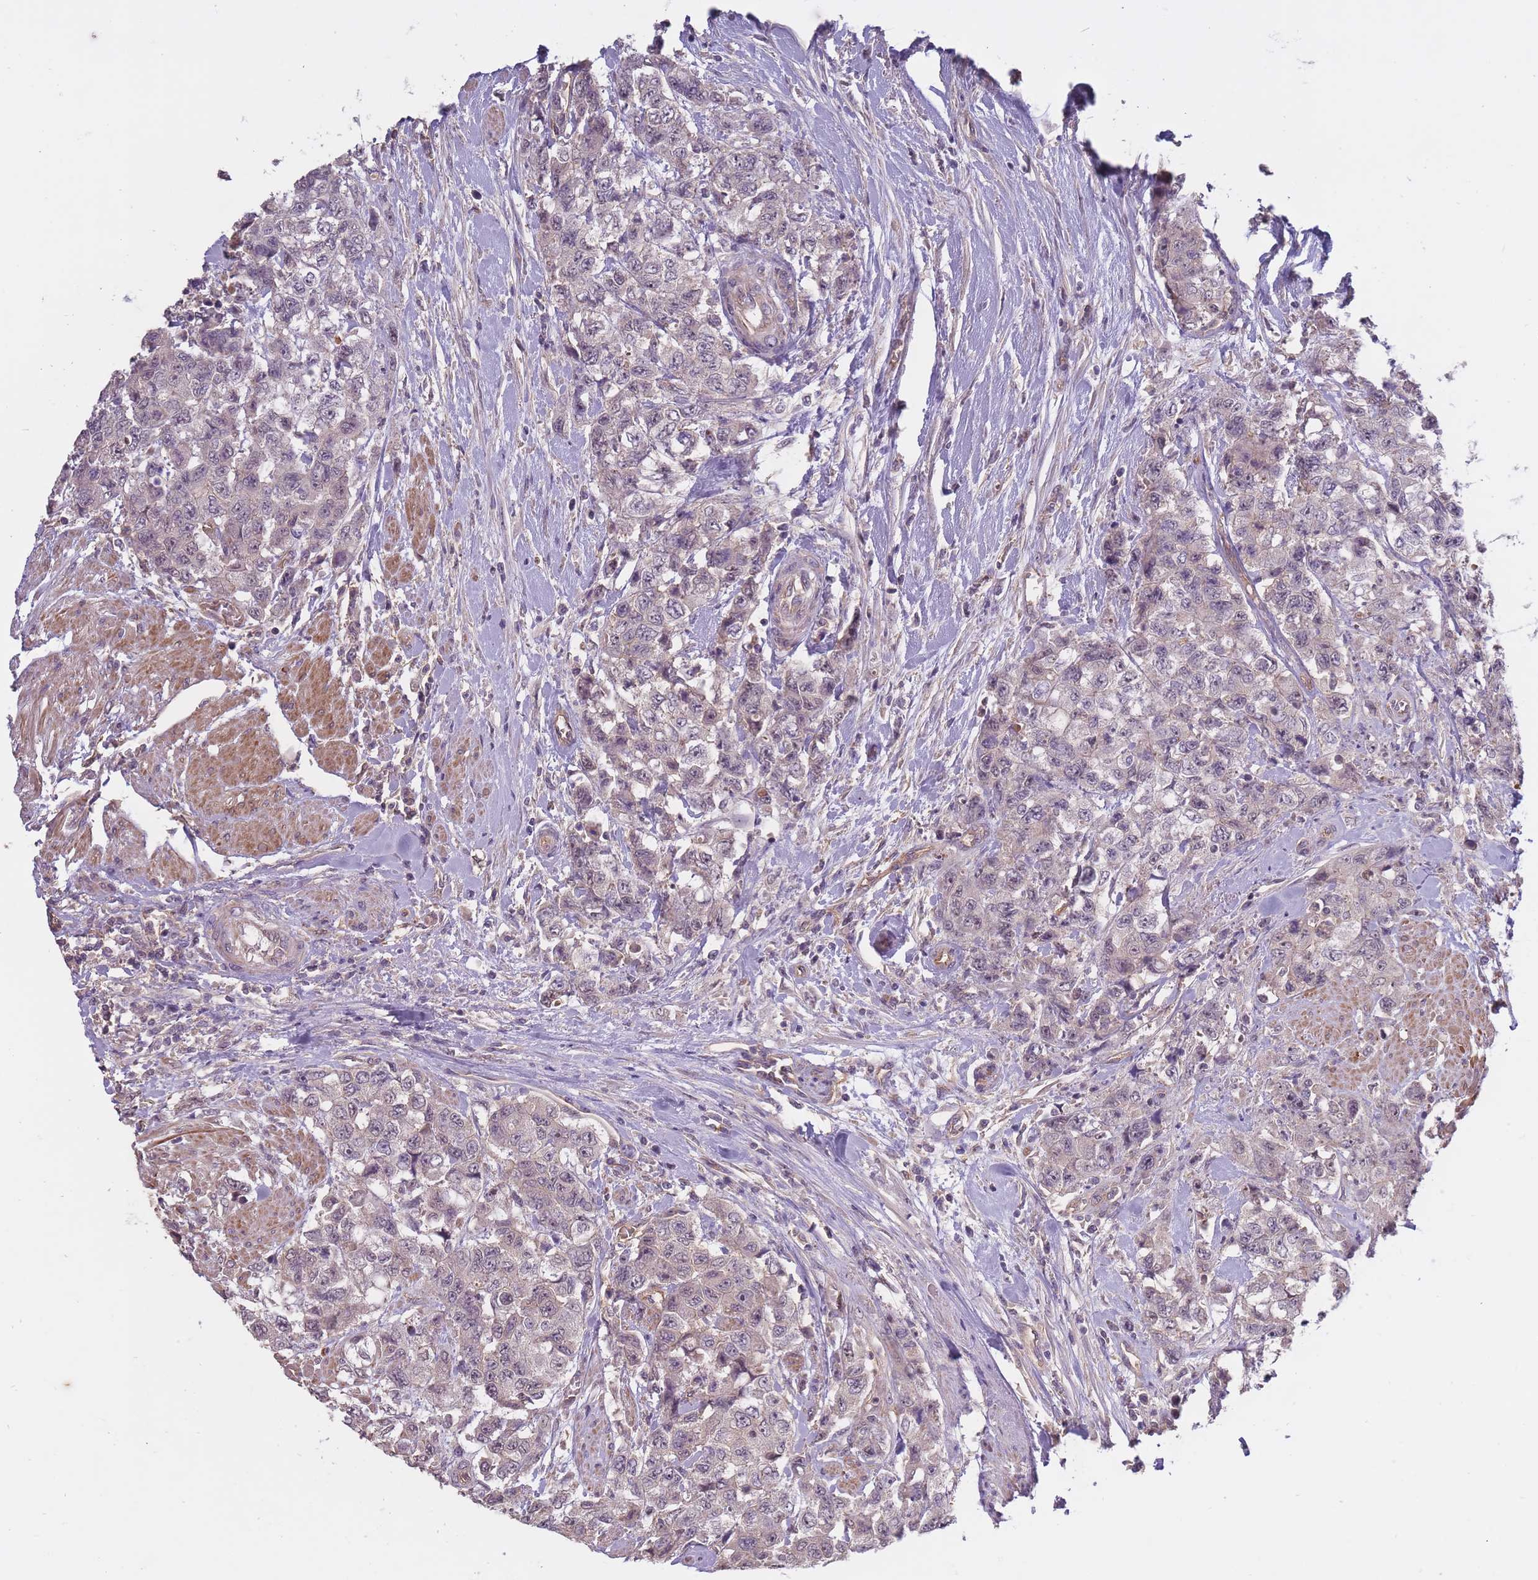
{"staining": {"intensity": "weak", "quantity": "<25%", "location": "nuclear"}, "tissue": "urothelial cancer", "cell_type": "Tumor cells", "image_type": "cancer", "snomed": [{"axis": "morphology", "description": "Urothelial carcinoma, High grade"}, {"axis": "topography", "description": "Urinary bladder"}], "caption": "A histopathology image of urothelial cancer stained for a protein demonstrates no brown staining in tumor cells.", "gene": "KIAA1755", "patient": {"sex": "female", "age": 78}}